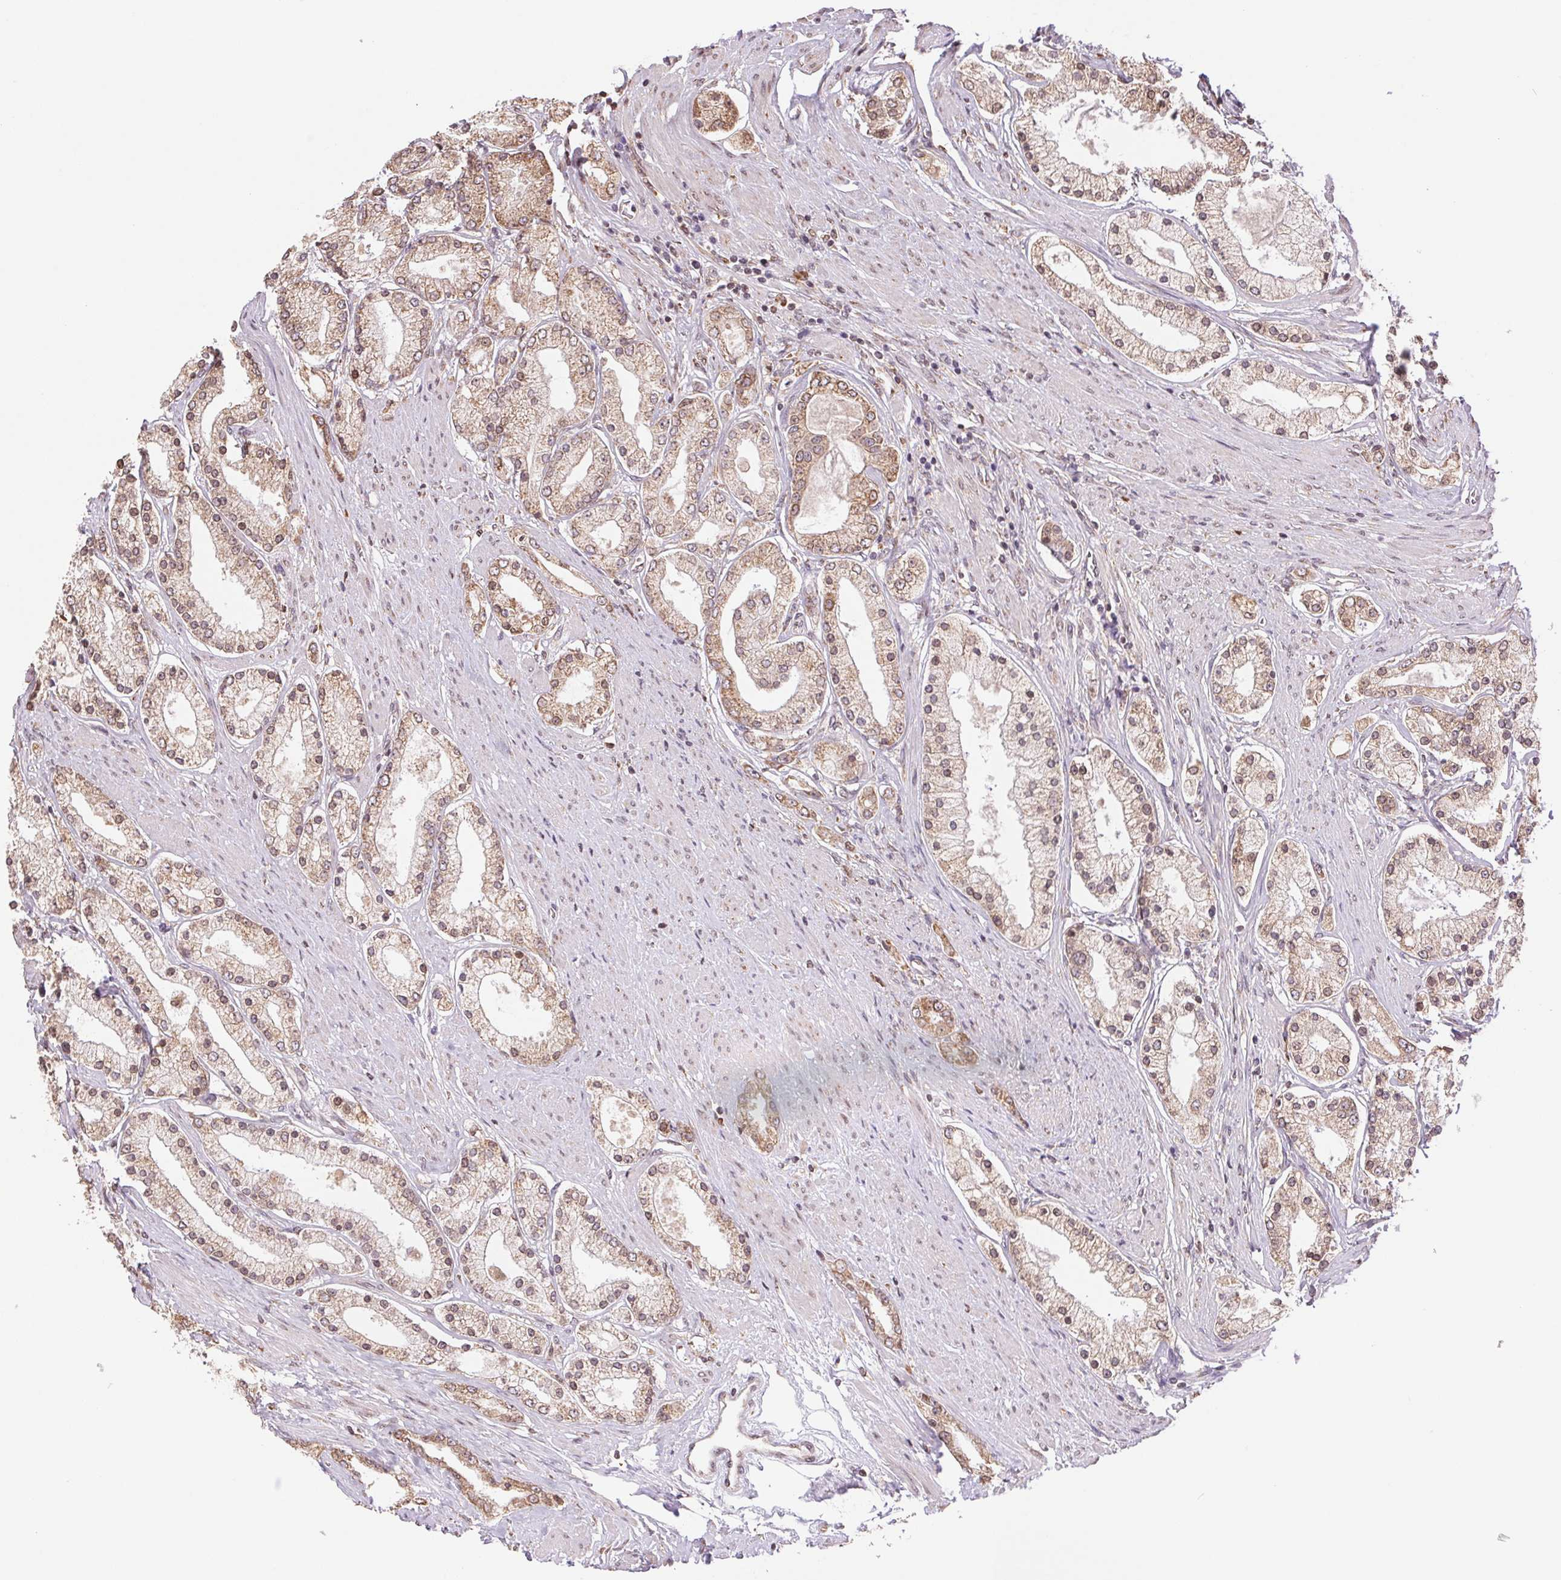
{"staining": {"intensity": "weak", "quantity": ">75%", "location": "cytoplasmic/membranous"}, "tissue": "prostate cancer", "cell_type": "Tumor cells", "image_type": "cancer", "snomed": [{"axis": "morphology", "description": "Adenocarcinoma, High grade"}, {"axis": "topography", "description": "Prostate"}], "caption": "IHC photomicrograph of prostate cancer (high-grade adenocarcinoma) stained for a protein (brown), which exhibits low levels of weak cytoplasmic/membranous staining in approximately >75% of tumor cells.", "gene": "RPN1", "patient": {"sex": "male", "age": 67}}